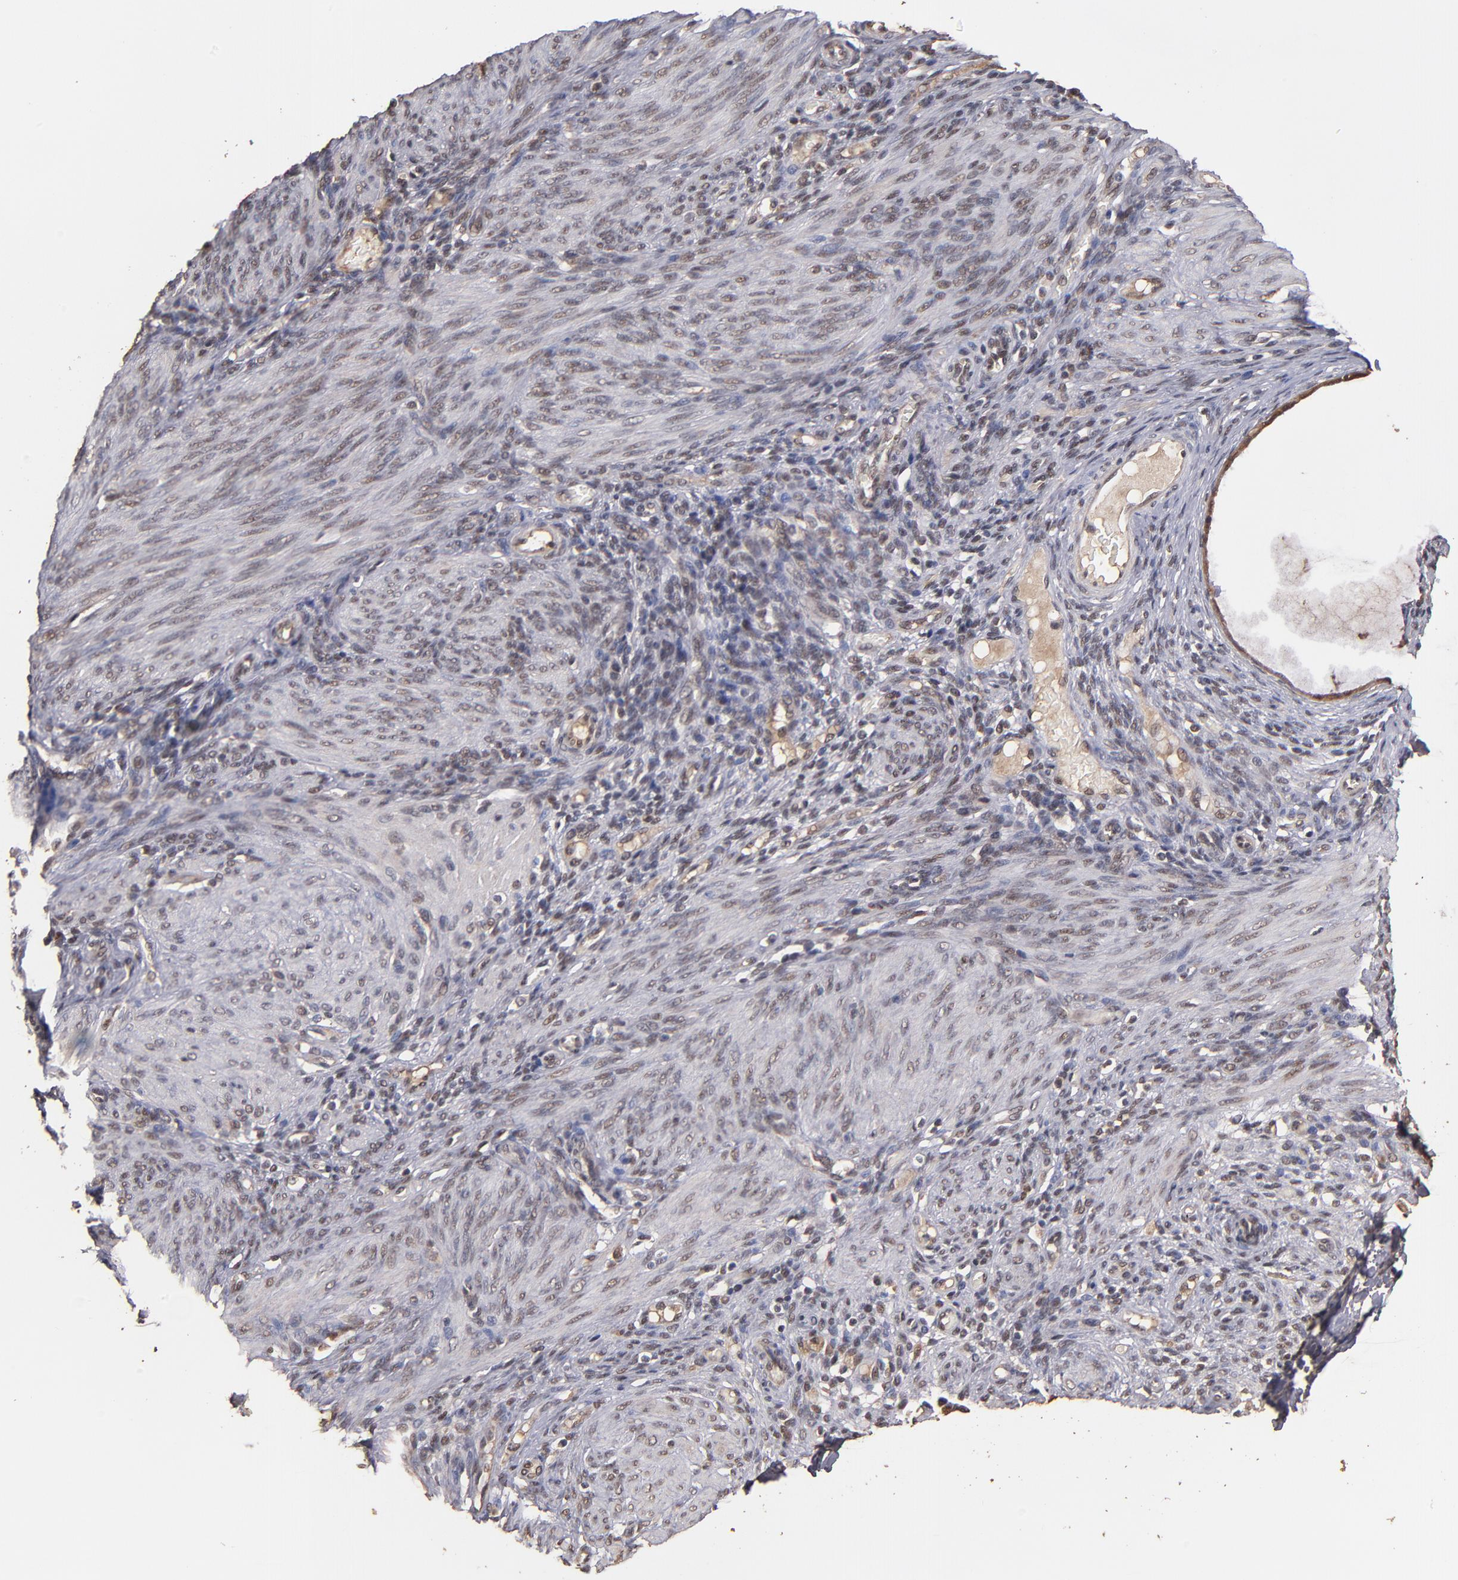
{"staining": {"intensity": "weak", "quantity": ">75%", "location": "nuclear"}, "tissue": "endometrium", "cell_type": "Cells in endometrial stroma", "image_type": "normal", "snomed": [{"axis": "morphology", "description": "Normal tissue, NOS"}, {"axis": "topography", "description": "Endometrium"}], "caption": "Protein expression analysis of benign endometrium displays weak nuclear expression in about >75% of cells in endometrial stroma. (Brightfield microscopy of DAB IHC at high magnification).", "gene": "EAPP", "patient": {"sex": "female", "age": 72}}